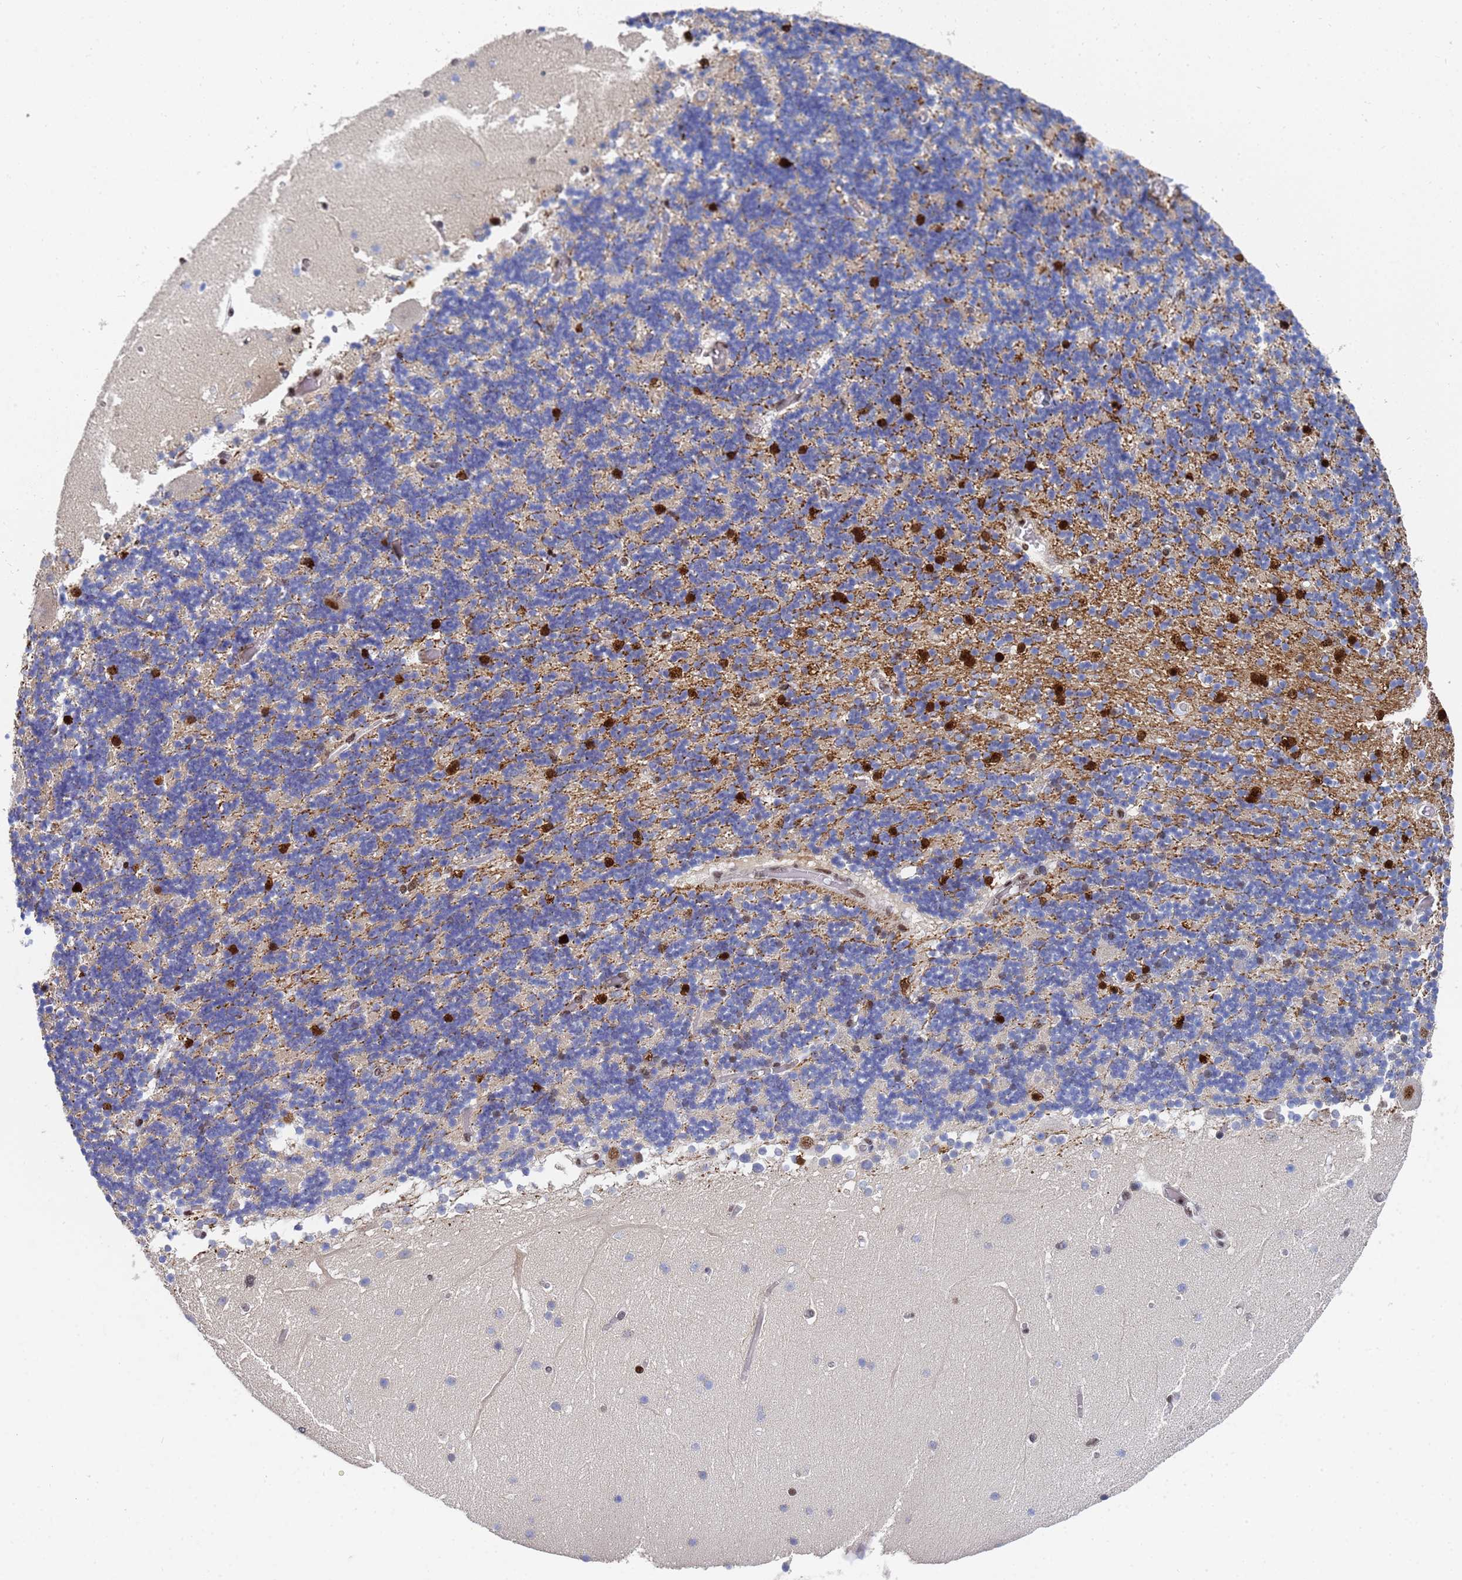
{"staining": {"intensity": "strong", "quantity": "25%-75%", "location": "nuclear"}, "tissue": "cerebellum", "cell_type": "Cells in granular layer", "image_type": "normal", "snomed": [{"axis": "morphology", "description": "Normal tissue, NOS"}, {"axis": "topography", "description": "Cerebellum"}], "caption": "Protein staining reveals strong nuclear staining in approximately 25%-75% of cells in granular layer in unremarkable cerebellum. (DAB (3,3'-diaminobenzidine) IHC, brown staining for protein, blue staining for nuclei).", "gene": "AP5Z1", "patient": {"sex": "female", "age": 28}}